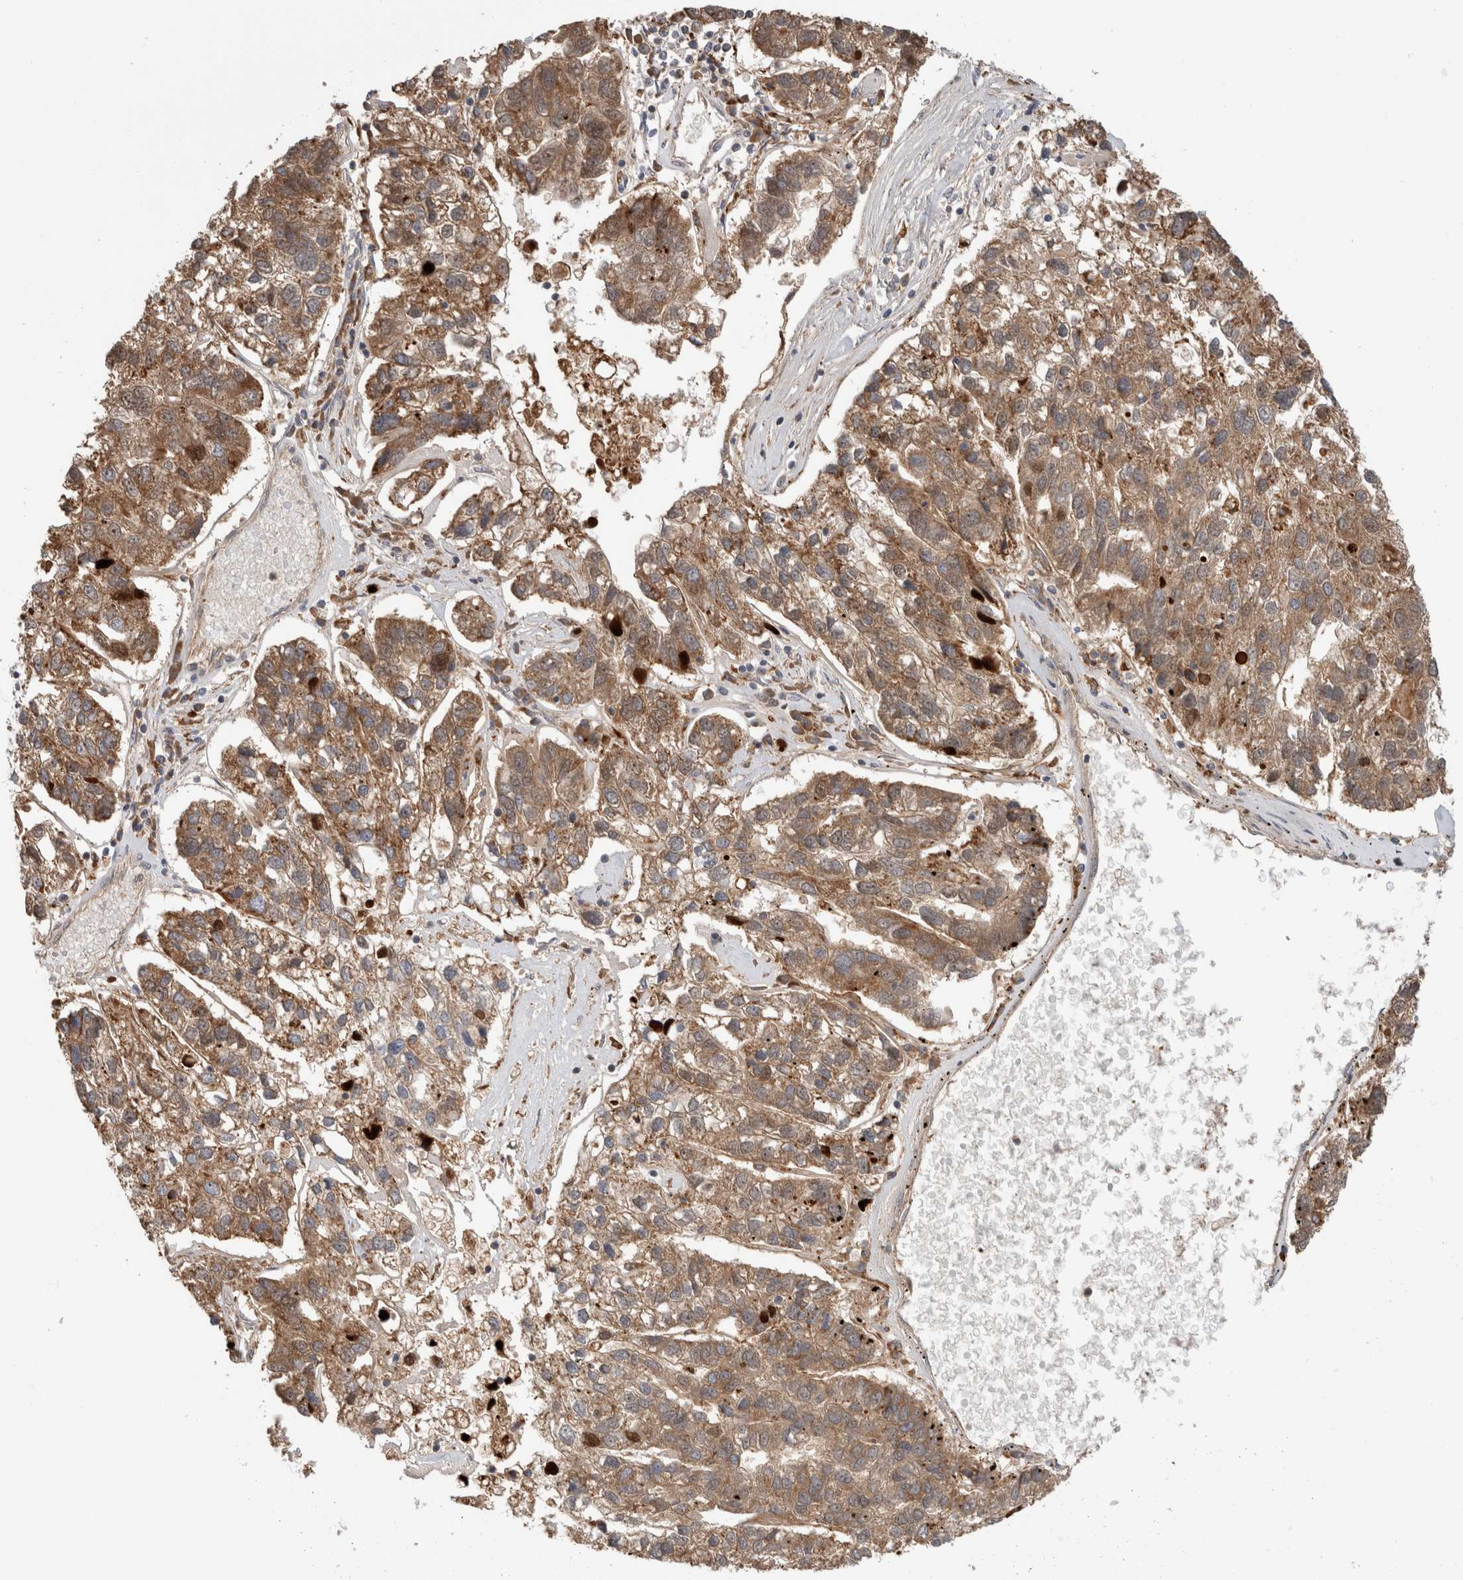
{"staining": {"intensity": "moderate", "quantity": ">75%", "location": "cytoplasmic/membranous"}, "tissue": "pancreatic cancer", "cell_type": "Tumor cells", "image_type": "cancer", "snomed": [{"axis": "morphology", "description": "Adenocarcinoma, NOS"}, {"axis": "topography", "description": "Pancreas"}], "caption": "This is an image of immunohistochemistry staining of pancreatic adenocarcinoma, which shows moderate staining in the cytoplasmic/membranous of tumor cells.", "gene": "ADGRL3", "patient": {"sex": "female", "age": 61}}